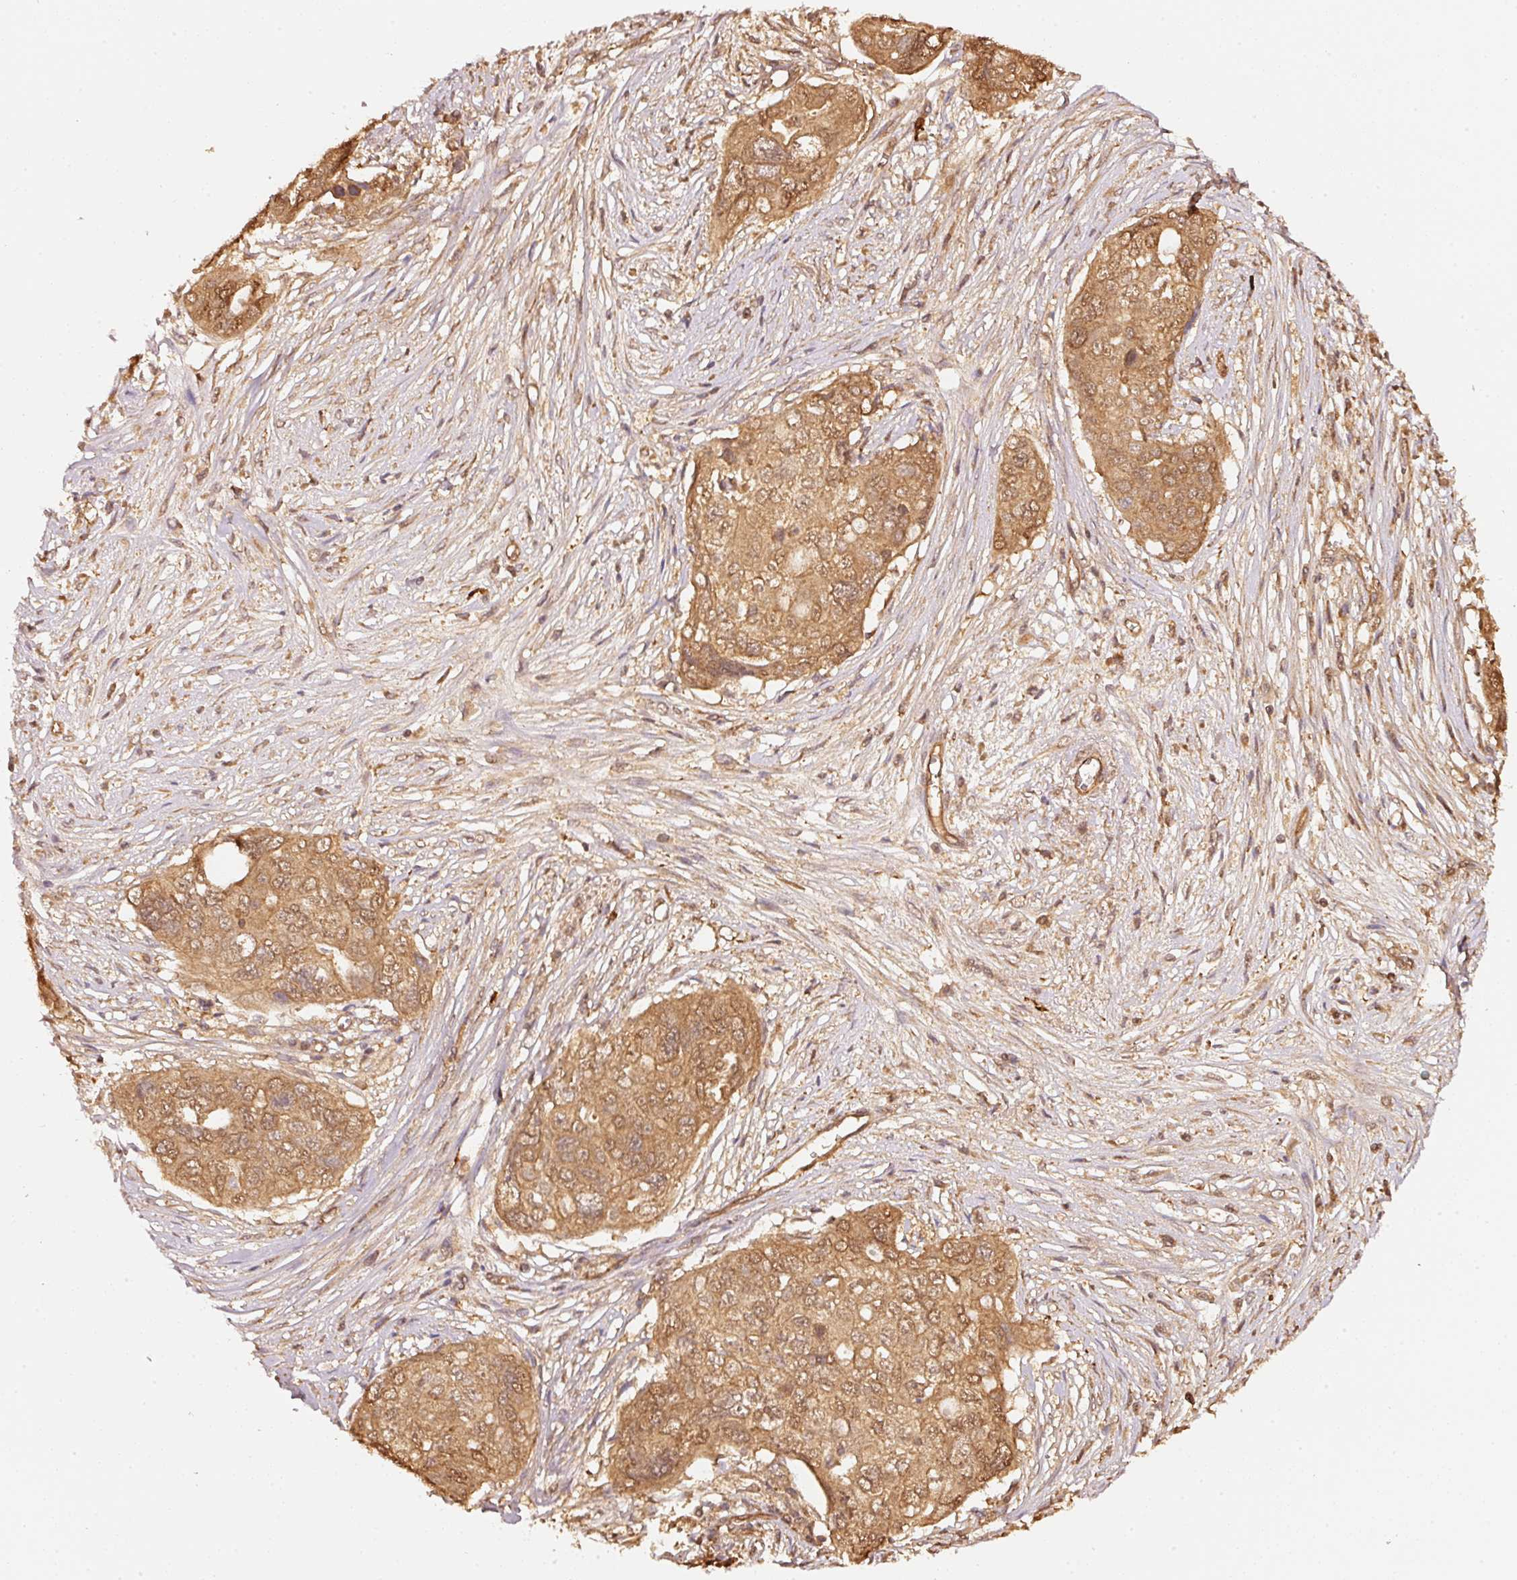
{"staining": {"intensity": "moderate", "quantity": ">75%", "location": "cytoplasmic/membranous,nuclear"}, "tissue": "ovarian cancer", "cell_type": "Tumor cells", "image_type": "cancer", "snomed": [{"axis": "morphology", "description": "Carcinoma, endometroid"}, {"axis": "topography", "description": "Ovary"}], "caption": "Ovarian cancer tissue displays moderate cytoplasmic/membranous and nuclear expression in about >75% of tumor cells, visualized by immunohistochemistry.", "gene": "STAU1", "patient": {"sex": "female", "age": 70}}